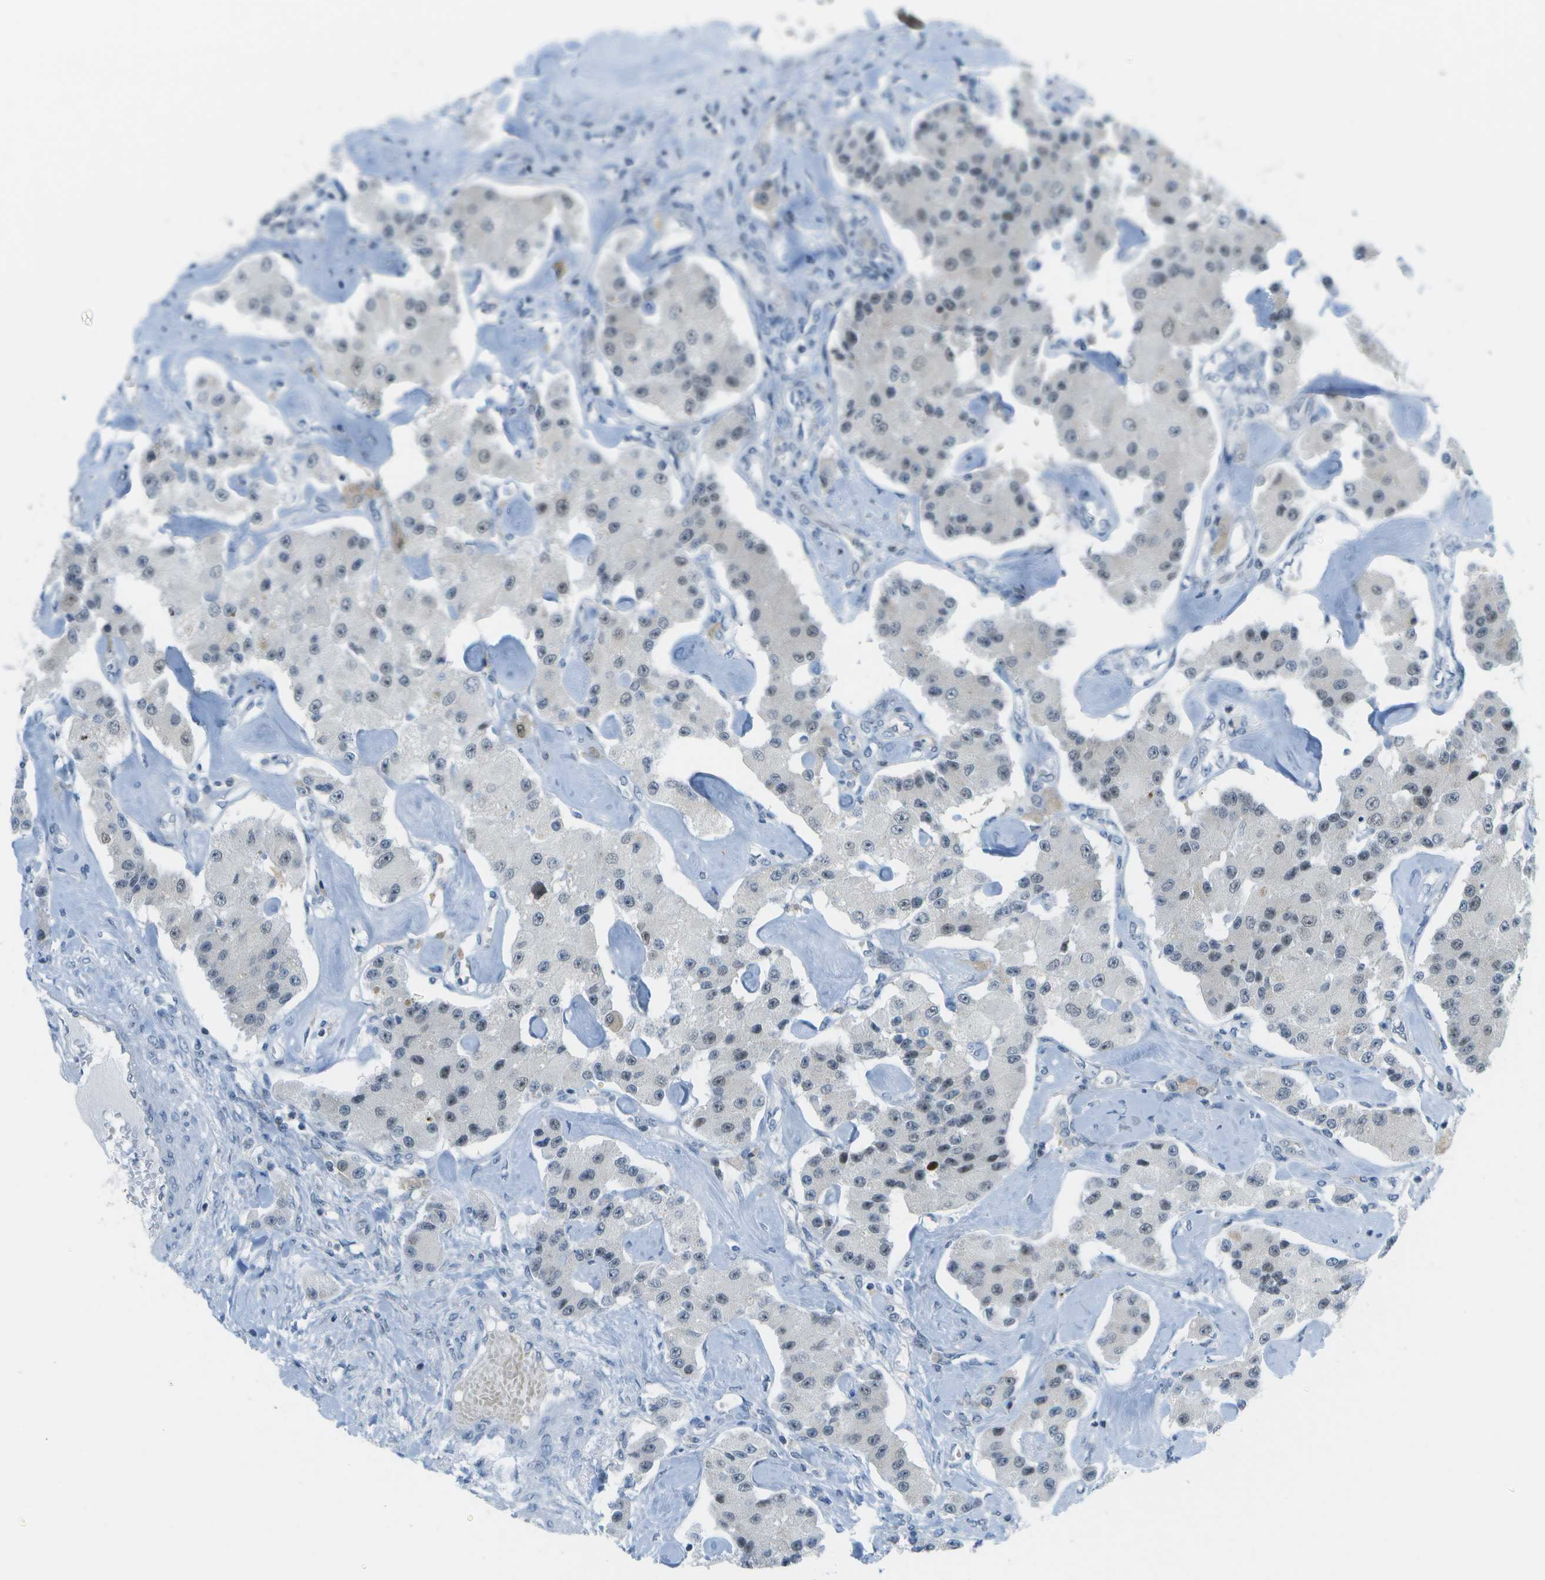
{"staining": {"intensity": "weak", "quantity": "<25%", "location": "nuclear"}, "tissue": "carcinoid", "cell_type": "Tumor cells", "image_type": "cancer", "snomed": [{"axis": "morphology", "description": "Carcinoid, malignant, NOS"}, {"axis": "topography", "description": "Pancreas"}], "caption": "Carcinoid (malignant) was stained to show a protein in brown. There is no significant positivity in tumor cells.", "gene": "PITHD1", "patient": {"sex": "male", "age": 41}}